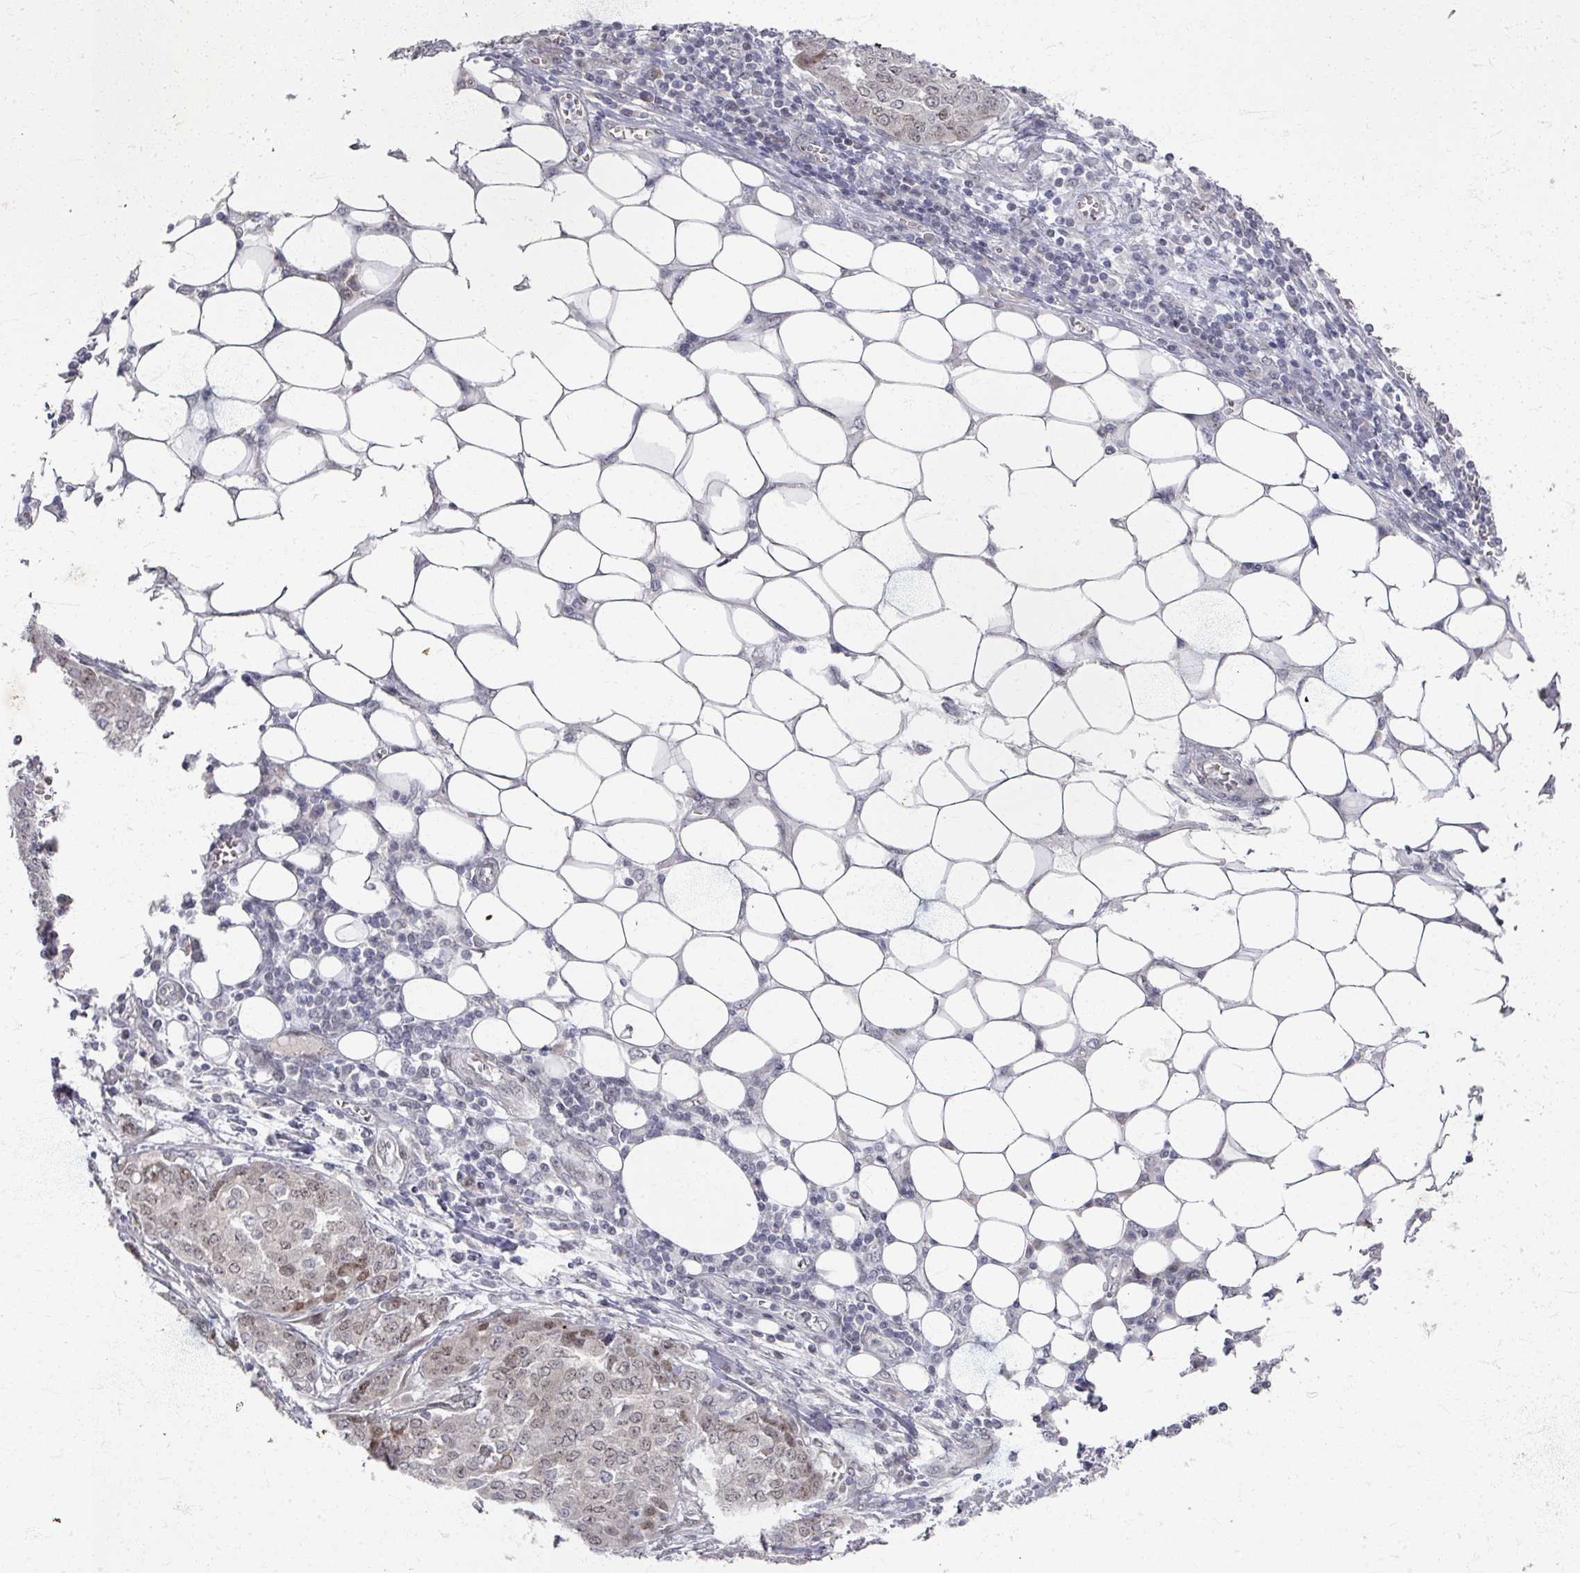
{"staining": {"intensity": "weak", "quantity": ">75%", "location": "nuclear"}, "tissue": "ovarian cancer", "cell_type": "Tumor cells", "image_type": "cancer", "snomed": [{"axis": "morphology", "description": "Cystadenocarcinoma, serous, NOS"}, {"axis": "topography", "description": "Soft tissue"}, {"axis": "topography", "description": "Ovary"}], "caption": "IHC histopathology image of human serous cystadenocarcinoma (ovarian) stained for a protein (brown), which shows low levels of weak nuclear staining in approximately >75% of tumor cells.", "gene": "PSKH1", "patient": {"sex": "female", "age": 57}}